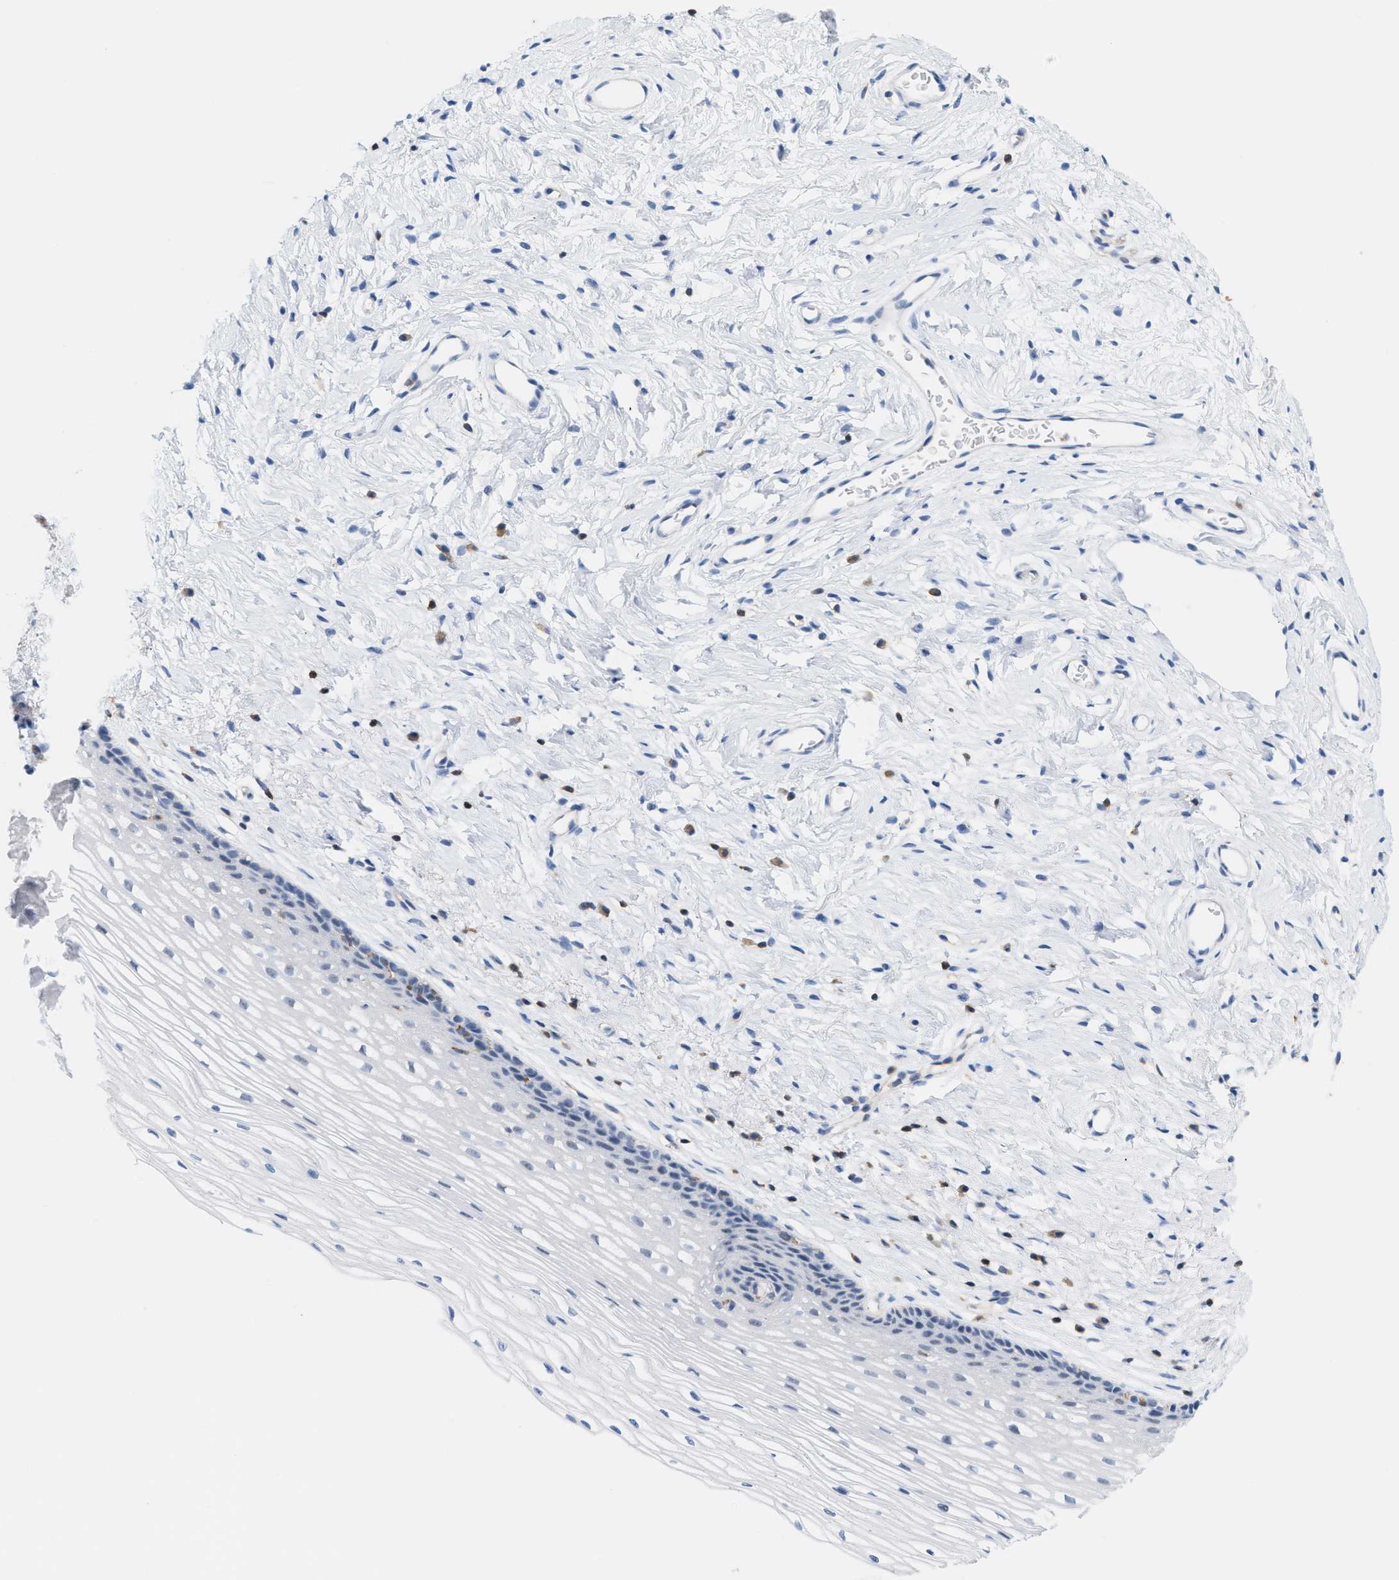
{"staining": {"intensity": "negative", "quantity": "none", "location": "none"}, "tissue": "cervix", "cell_type": "Glandular cells", "image_type": "normal", "snomed": [{"axis": "morphology", "description": "Normal tissue, NOS"}, {"axis": "topography", "description": "Cervix"}], "caption": "This is an immunohistochemistry (IHC) image of normal human cervix. There is no expression in glandular cells.", "gene": "IL16", "patient": {"sex": "female", "age": 77}}